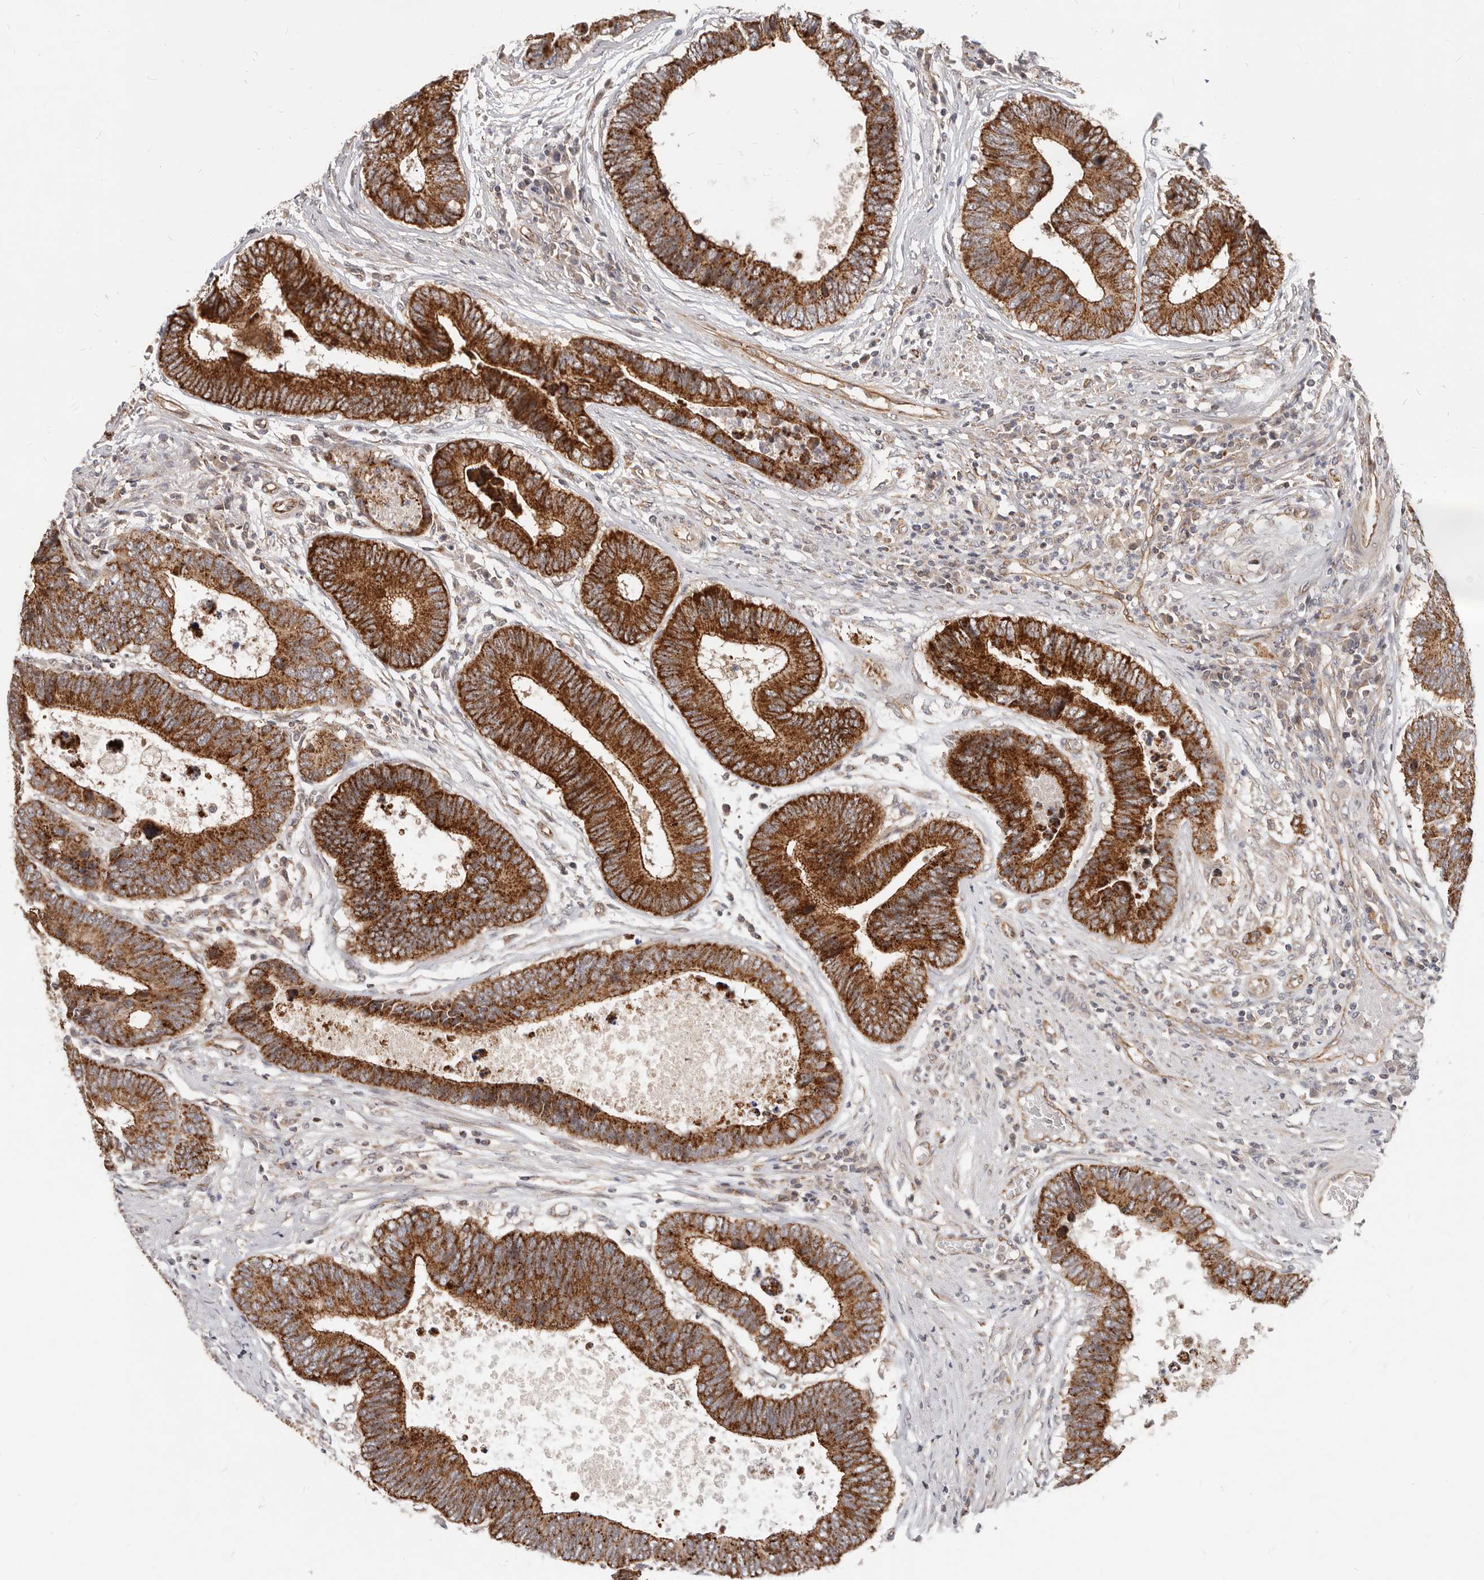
{"staining": {"intensity": "strong", "quantity": ">75%", "location": "cytoplasmic/membranous"}, "tissue": "colorectal cancer", "cell_type": "Tumor cells", "image_type": "cancer", "snomed": [{"axis": "morphology", "description": "Adenocarcinoma, NOS"}, {"axis": "topography", "description": "Rectum"}], "caption": "Protein expression analysis of human colorectal cancer reveals strong cytoplasmic/membranous expression in about >75% of tumor cells. Using DAB (3,3'-diaminobenzidine) (brown) and hematoxylin (blue) stains, captured at high magnification using brightfield microscopy.", "gene": "USP49", "patient": {"sex": "male", "age": 84}}